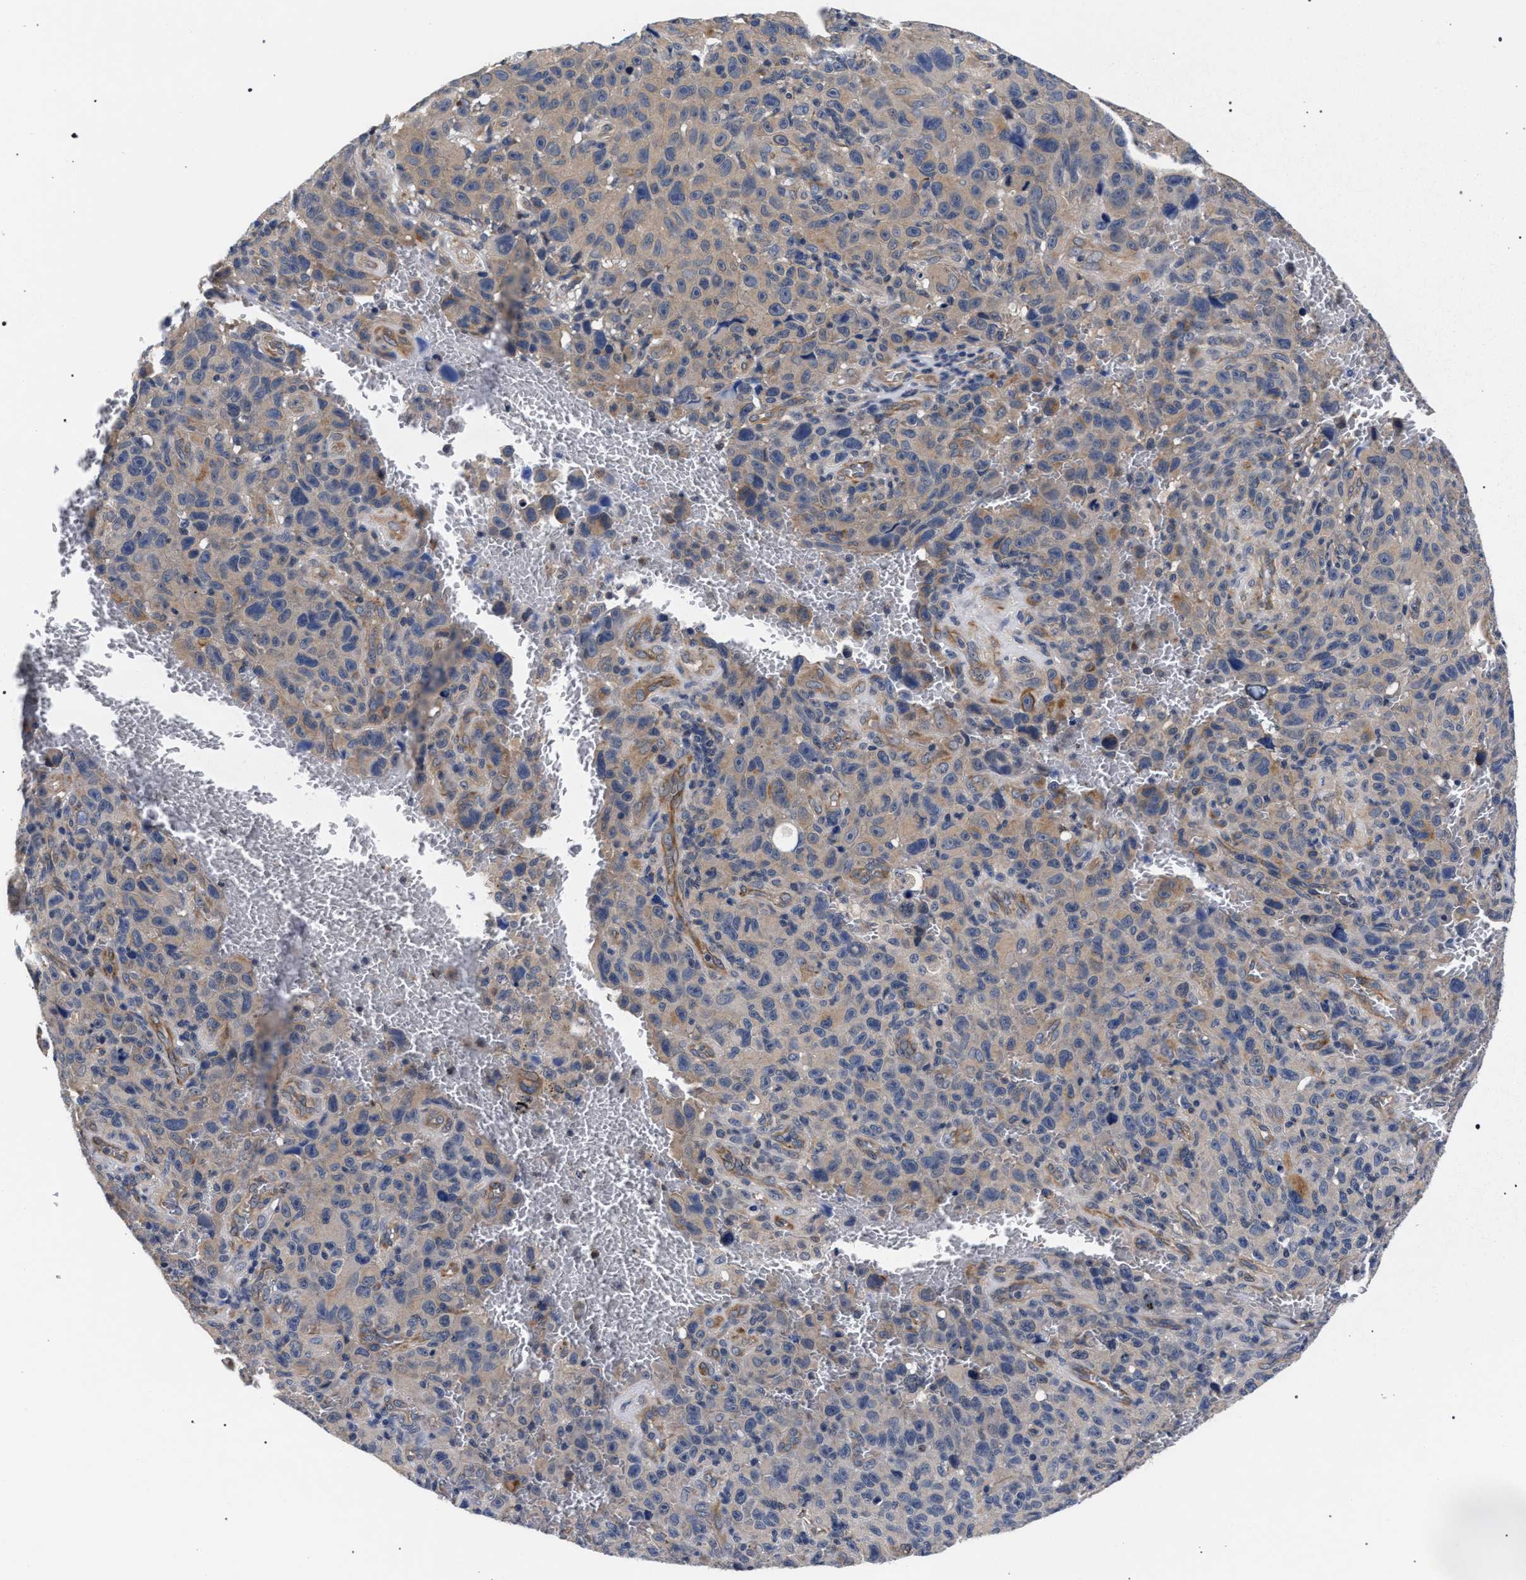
{"staining": {"intensity": "weak", "quantity": "25%-75%", "location": "cytoplasmic/membranous"}, "tissue": "melanoma", "cell_type": "Tumor cells", "image_type": "cancer", "snomed": [{"axis": "morphology", "description": "Malignant melanoma, NOS"}, {"axis": "topography", "description": "Skin"}], "caption": "Protein staining exhibits weak cytoplasmic/membranous positivity in about 25%-75% of tumor cells in melanoma.", "gene": "RBM33", "patient": {"sex": "female", "age": 82}}